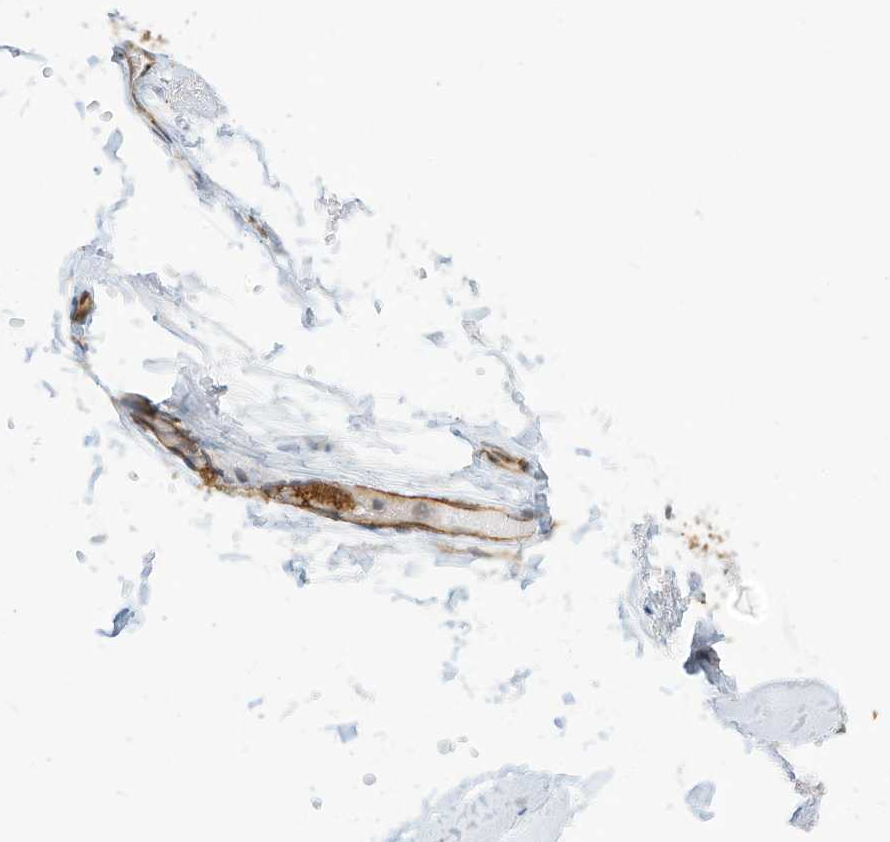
{"staining": {"intensity": "moderate", "quantity": "25%-75%", "location": "cytoplasmic/membranous"}, "tissue": "adipose tissue", "cell_type": "Adipocytes", "image_type": "normal", "snomed": [{"axis": "morphology", "description": "Normal tissue, NOS"}, {"axis": "morphology", "description": "Basal cell carcinoma"}, {"axis": "topography", "description": "Skin"}], "caption": "A high-resolution histopathology image shows IHC staining of benign adipose tissue, which exhibits moderate cytoplasmic/membranous expression in about 25%-75% of adipocytes.", "gene": "OFD1", "patient": {"sex": "female", "age": 89}}